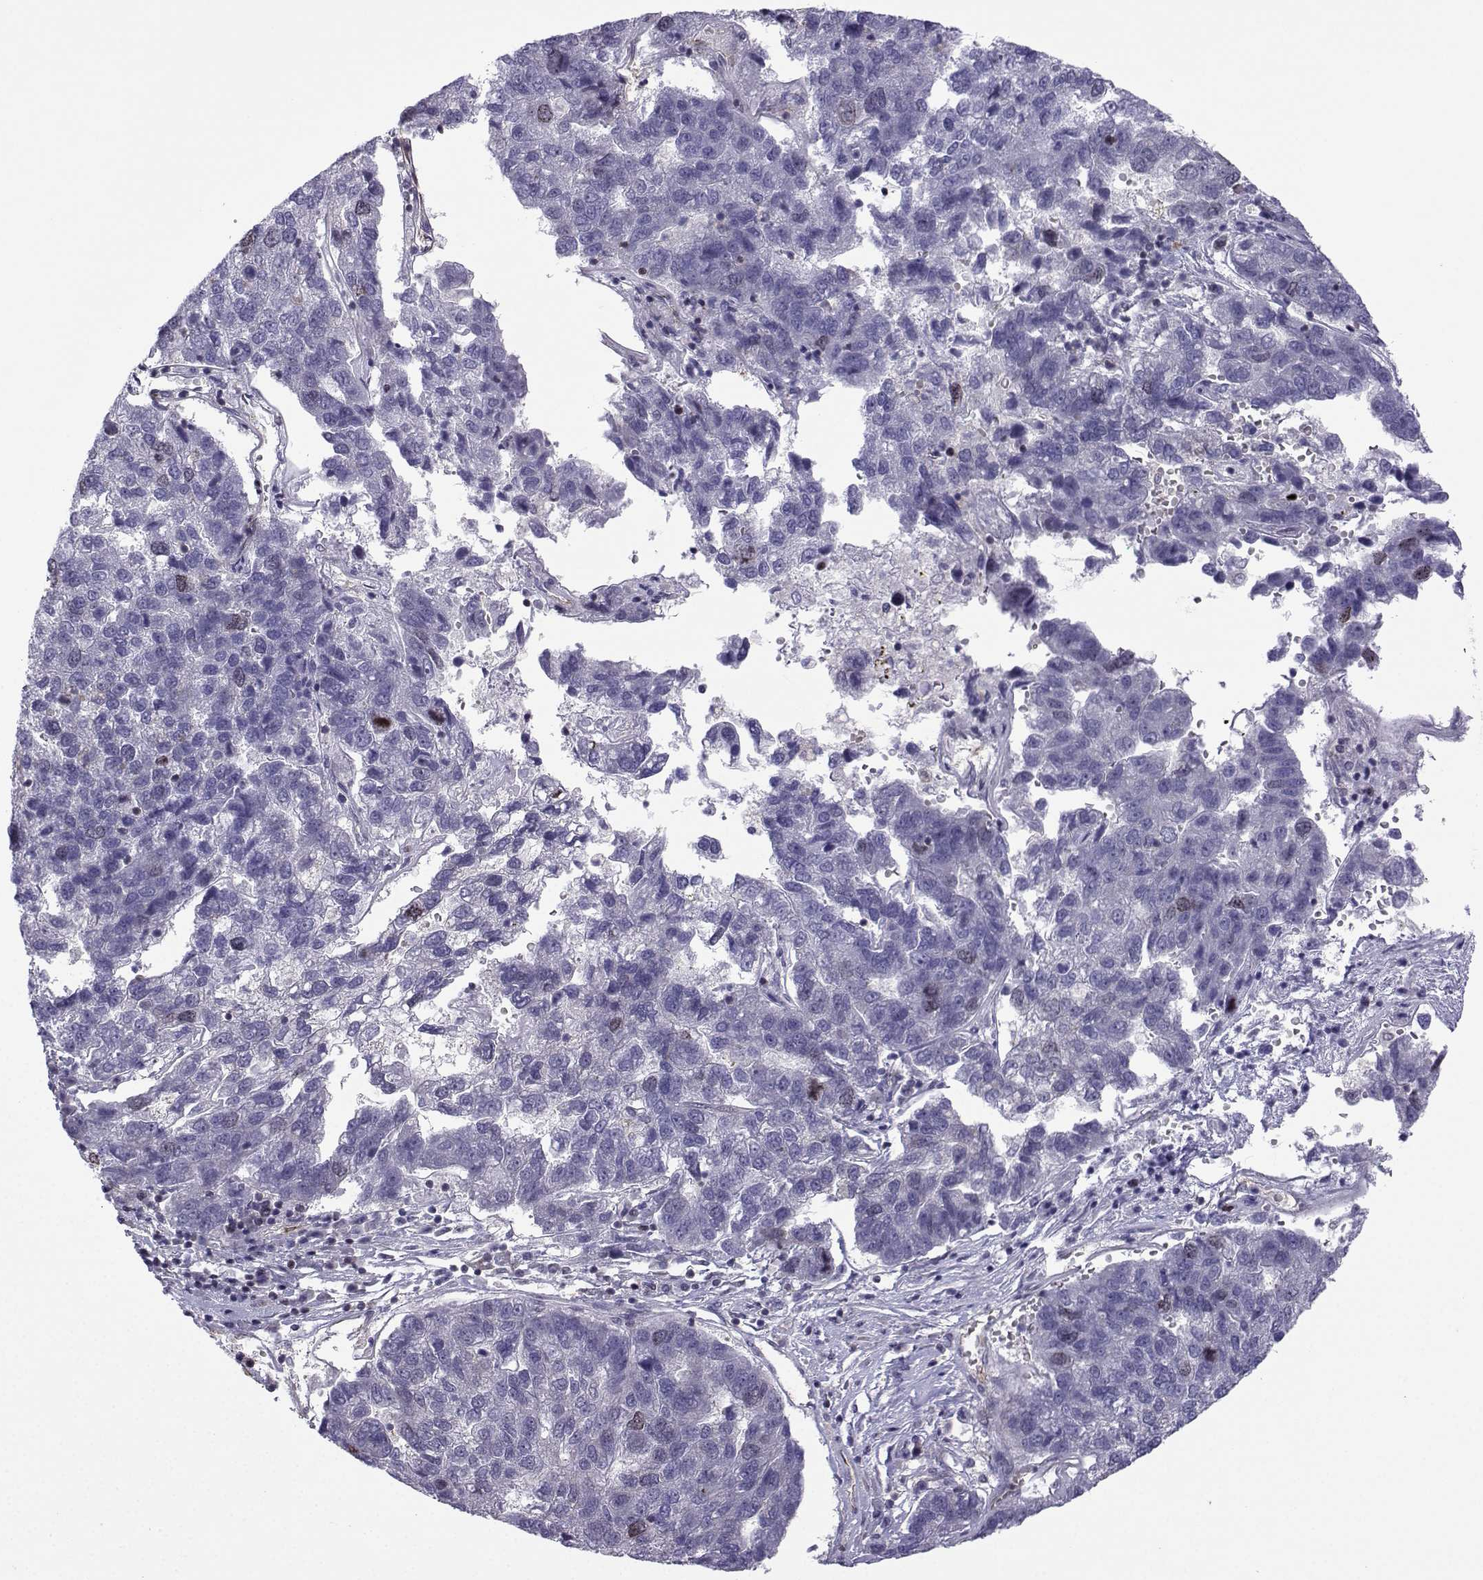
{"staining": {"intensity": "weak", "quantity": "<25%", "location": "nuclear"}, "tissue": "pancreatic cancer", "cell_type": "Tumor cells", "image_type": "cancer", "snomed": [{"axis": "morphology", "description": "Adenocarcinoma, NOS"}, {"axis": "topography", "description": "Pancreas"}], "caption": "Human pancreatic cancer (adenocarcinoma) stained for a protein using immunohistochemistry displays no positivity in tumor cells.", "gene": "INCENP", "patient": {"sex": "female", "age": 61}}